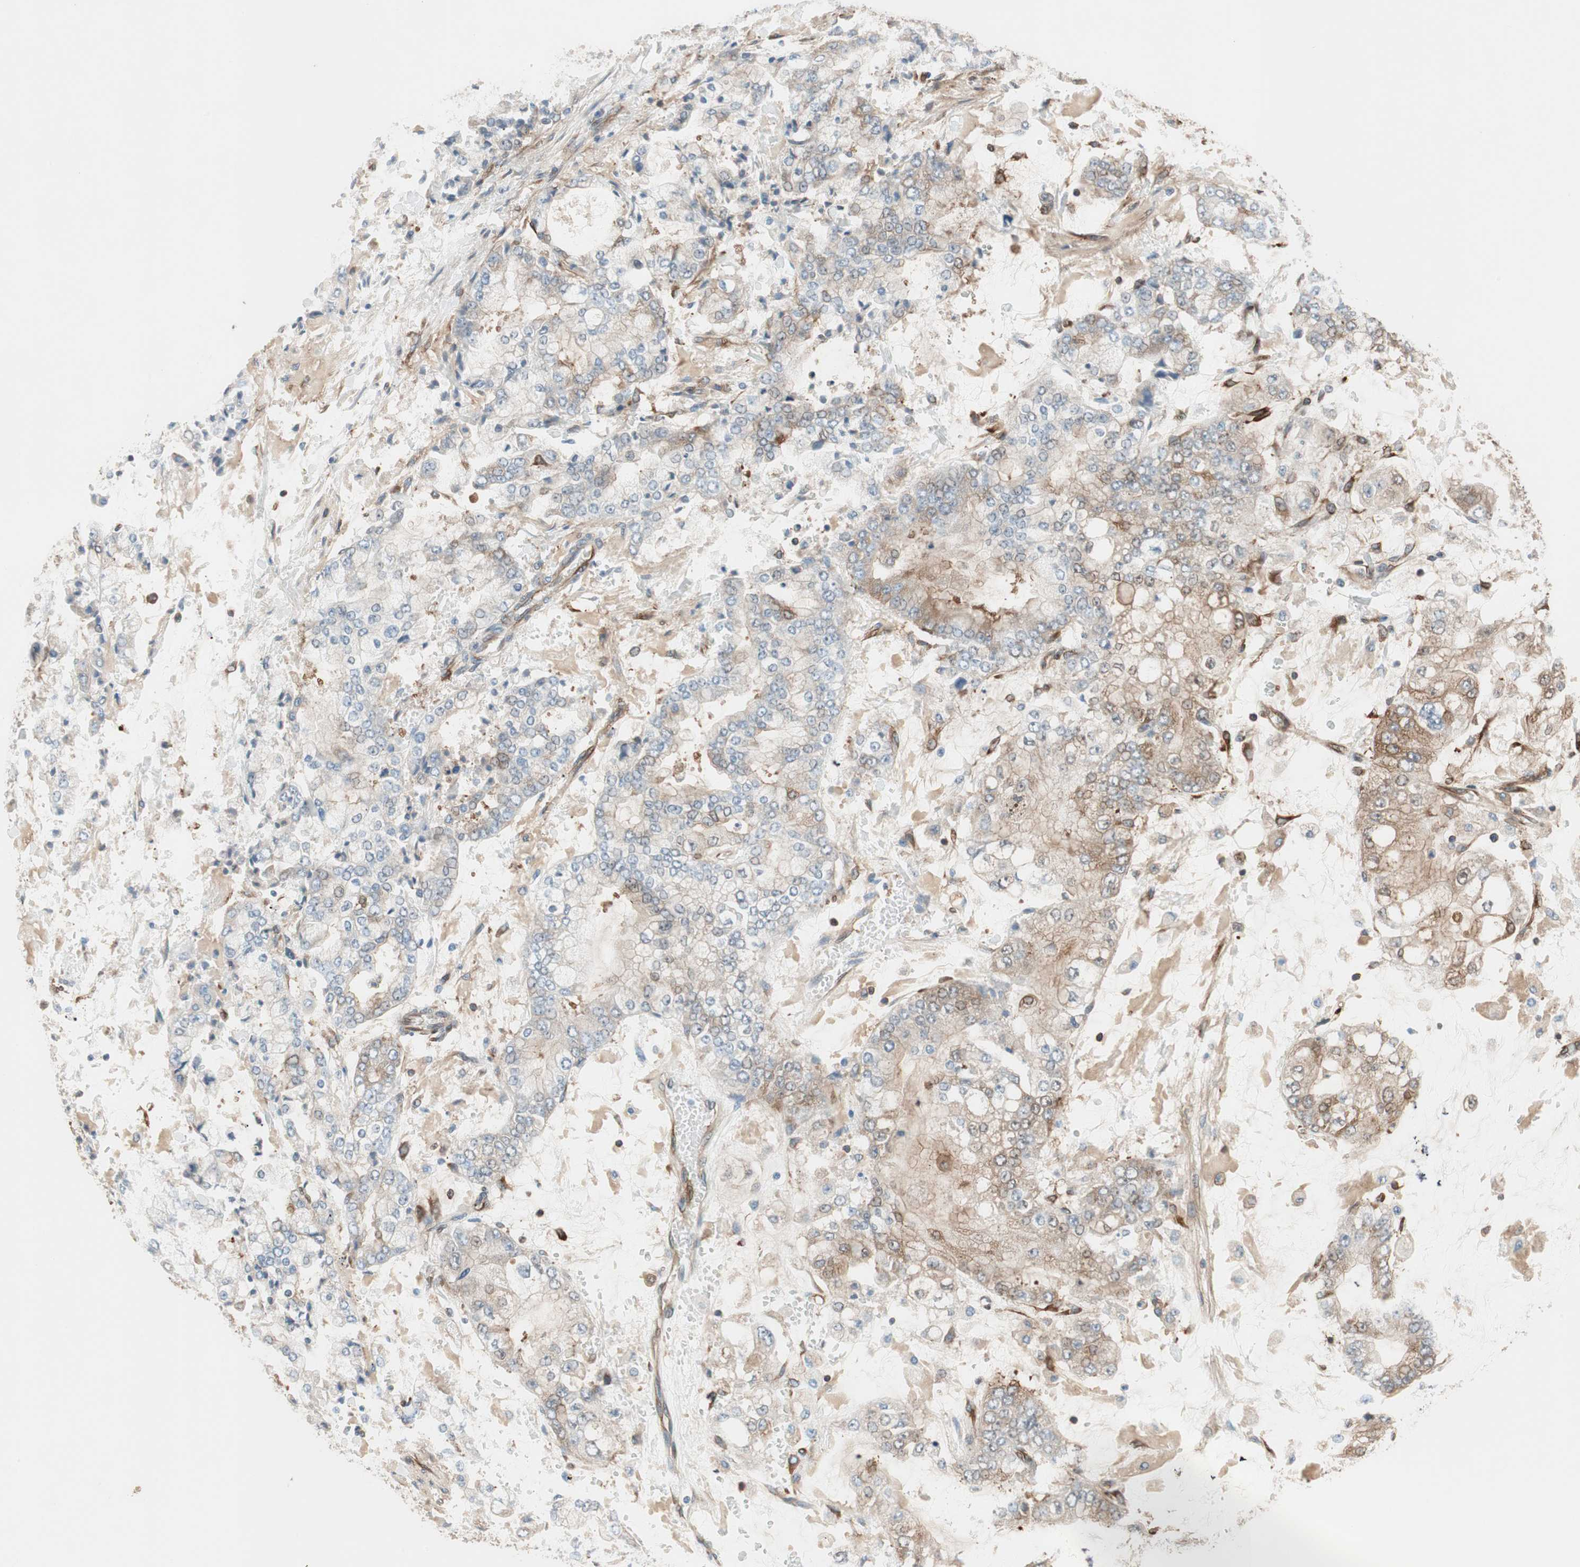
{"staining": {"intensity": "weak", "quantity": "<25%", "location": "cytoplasmic/membranous"}, "tissue": "stomach cancer", "cell_type": "Tumor cells", "image_type": "cancer", "snomed": [{"axis": "morphology", "description": "Adenocarcinoma, NOS"}, {"axis": "topography", "description": "Stomach"}], "caption": "High magnification brightfield microscopy of adenocarcinoma (stomach) stained with DAB (3,3'-diaminobenzidine) (brown) and counterstained with hematoxylin (blue): tumor cells show no significant staining. Nuclei are stained in blue.", "gene": "WASL", "patient": {"sex": "male", "age": 76}}